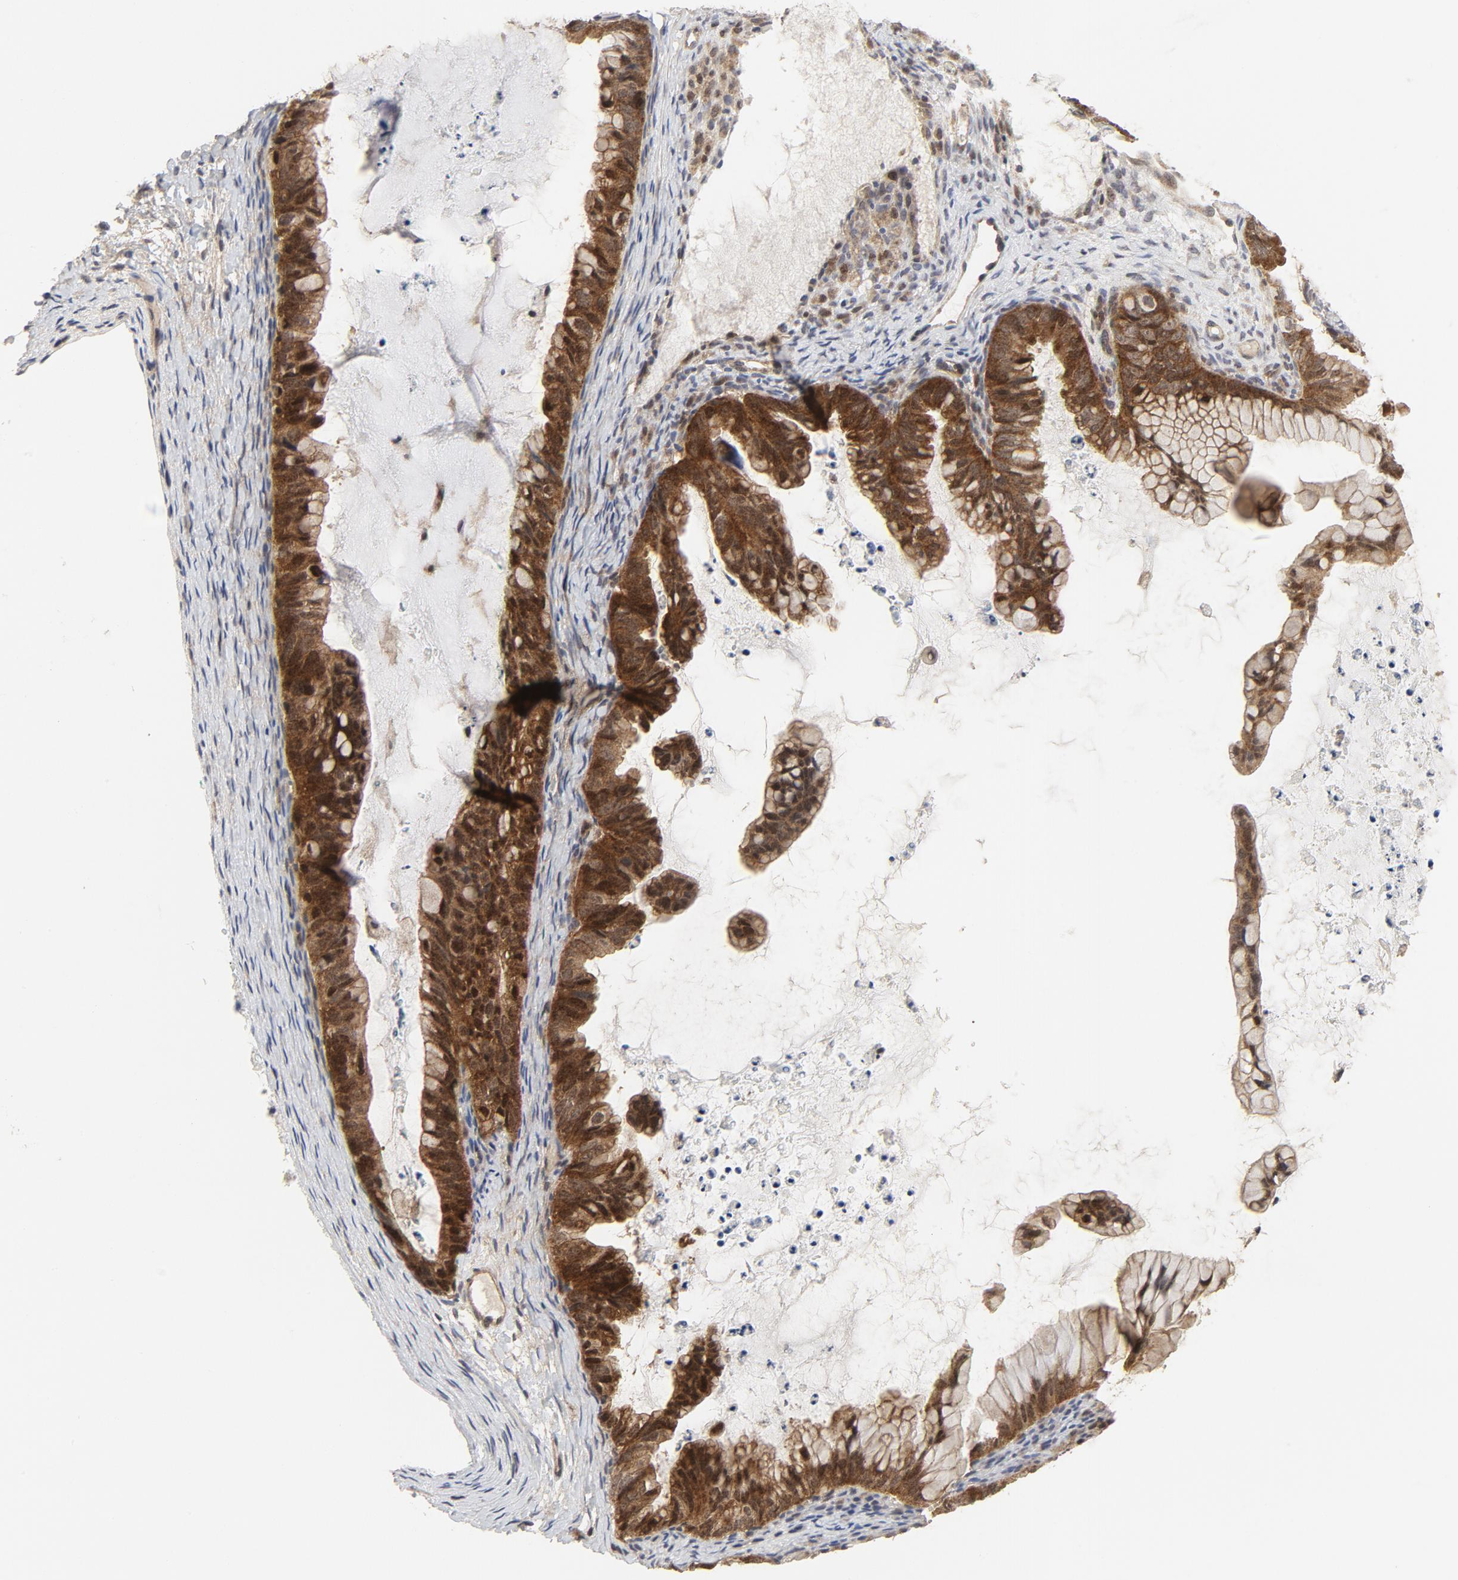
{"staining": {"intensity": "strong", "quantity": ">75%", "location": "cytoplasmic/membranous,nuclear"}, "tissue": "ovarian cancer", "cell_type": "Tumor cells", "image_type": "cancer", "snomed": [{"axis": "morphology", "description": "Cystadenocarcinoma, mucinous, NOS"}, {"axis": "topography", "description": "Ovary"}], "caption": "Protein staining shows strong cytoplasmic/membranous and nuclear expression in approximately >75% of tumor cells in ovarian cancer (mucinous cystadenocarcinoma).", "gene": "MAP2K7", "patient": {"sex": "female", "age": 36}}